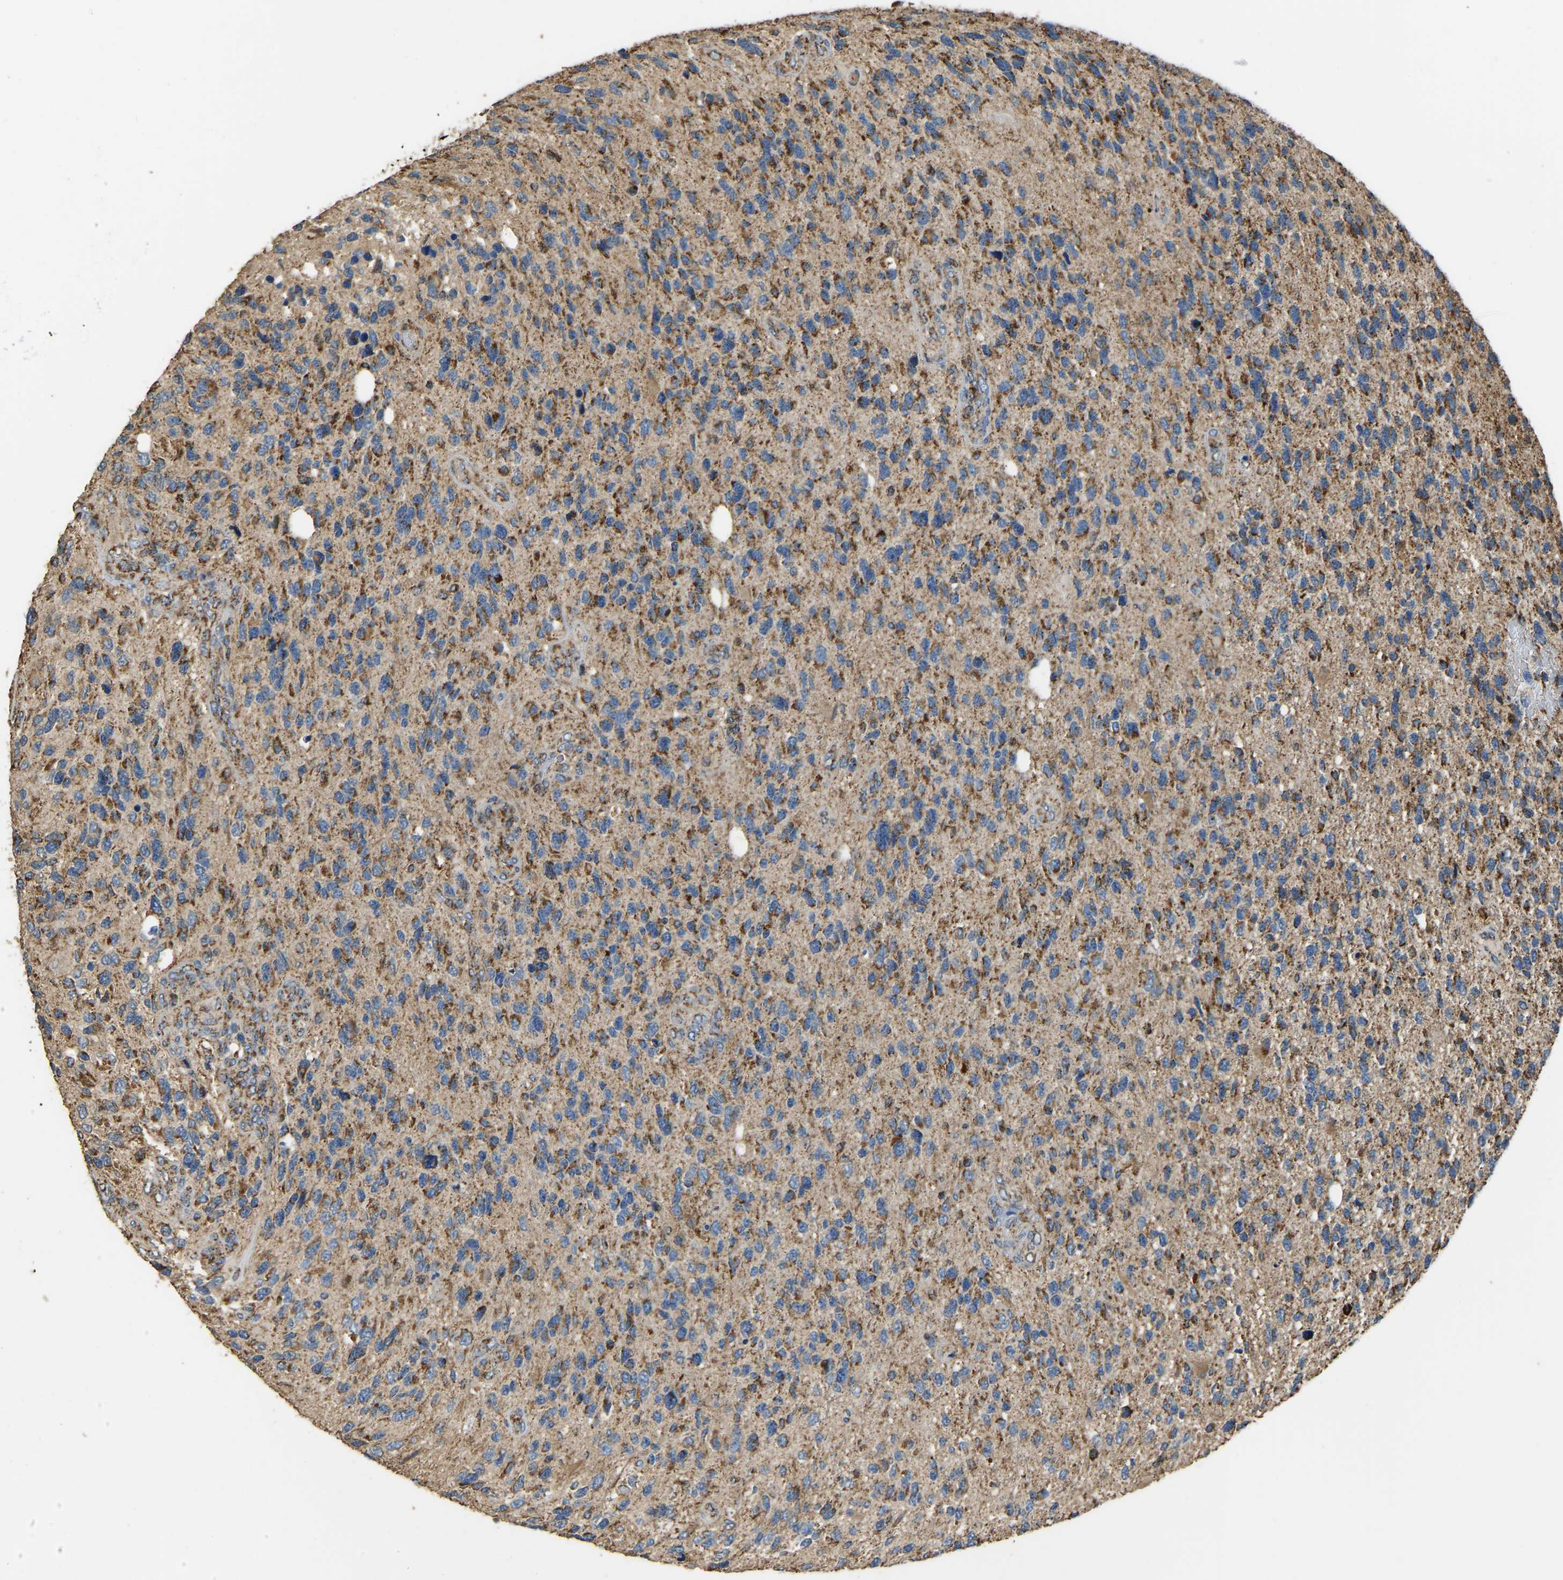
{"staining": {"intensity": "strong", "quantity": ">75%", "location": "cytoplasmic/membranous"}, "tissue": "glioma", "cell_type": "Tumor cells", "image_type": "cancer", "snomed": [{"axis": "morphology", "description": "Glioma, malignant, High grade"}, {"axis": "topography", "description": "Brain"}], "caption": "Strong cytoplasmic/membranous staining is appreciated in about >75% of tumor cells in malignant glioma (high-grade).", "gene": "TUFM", "patient": {"sex": "female", "age": 58}}